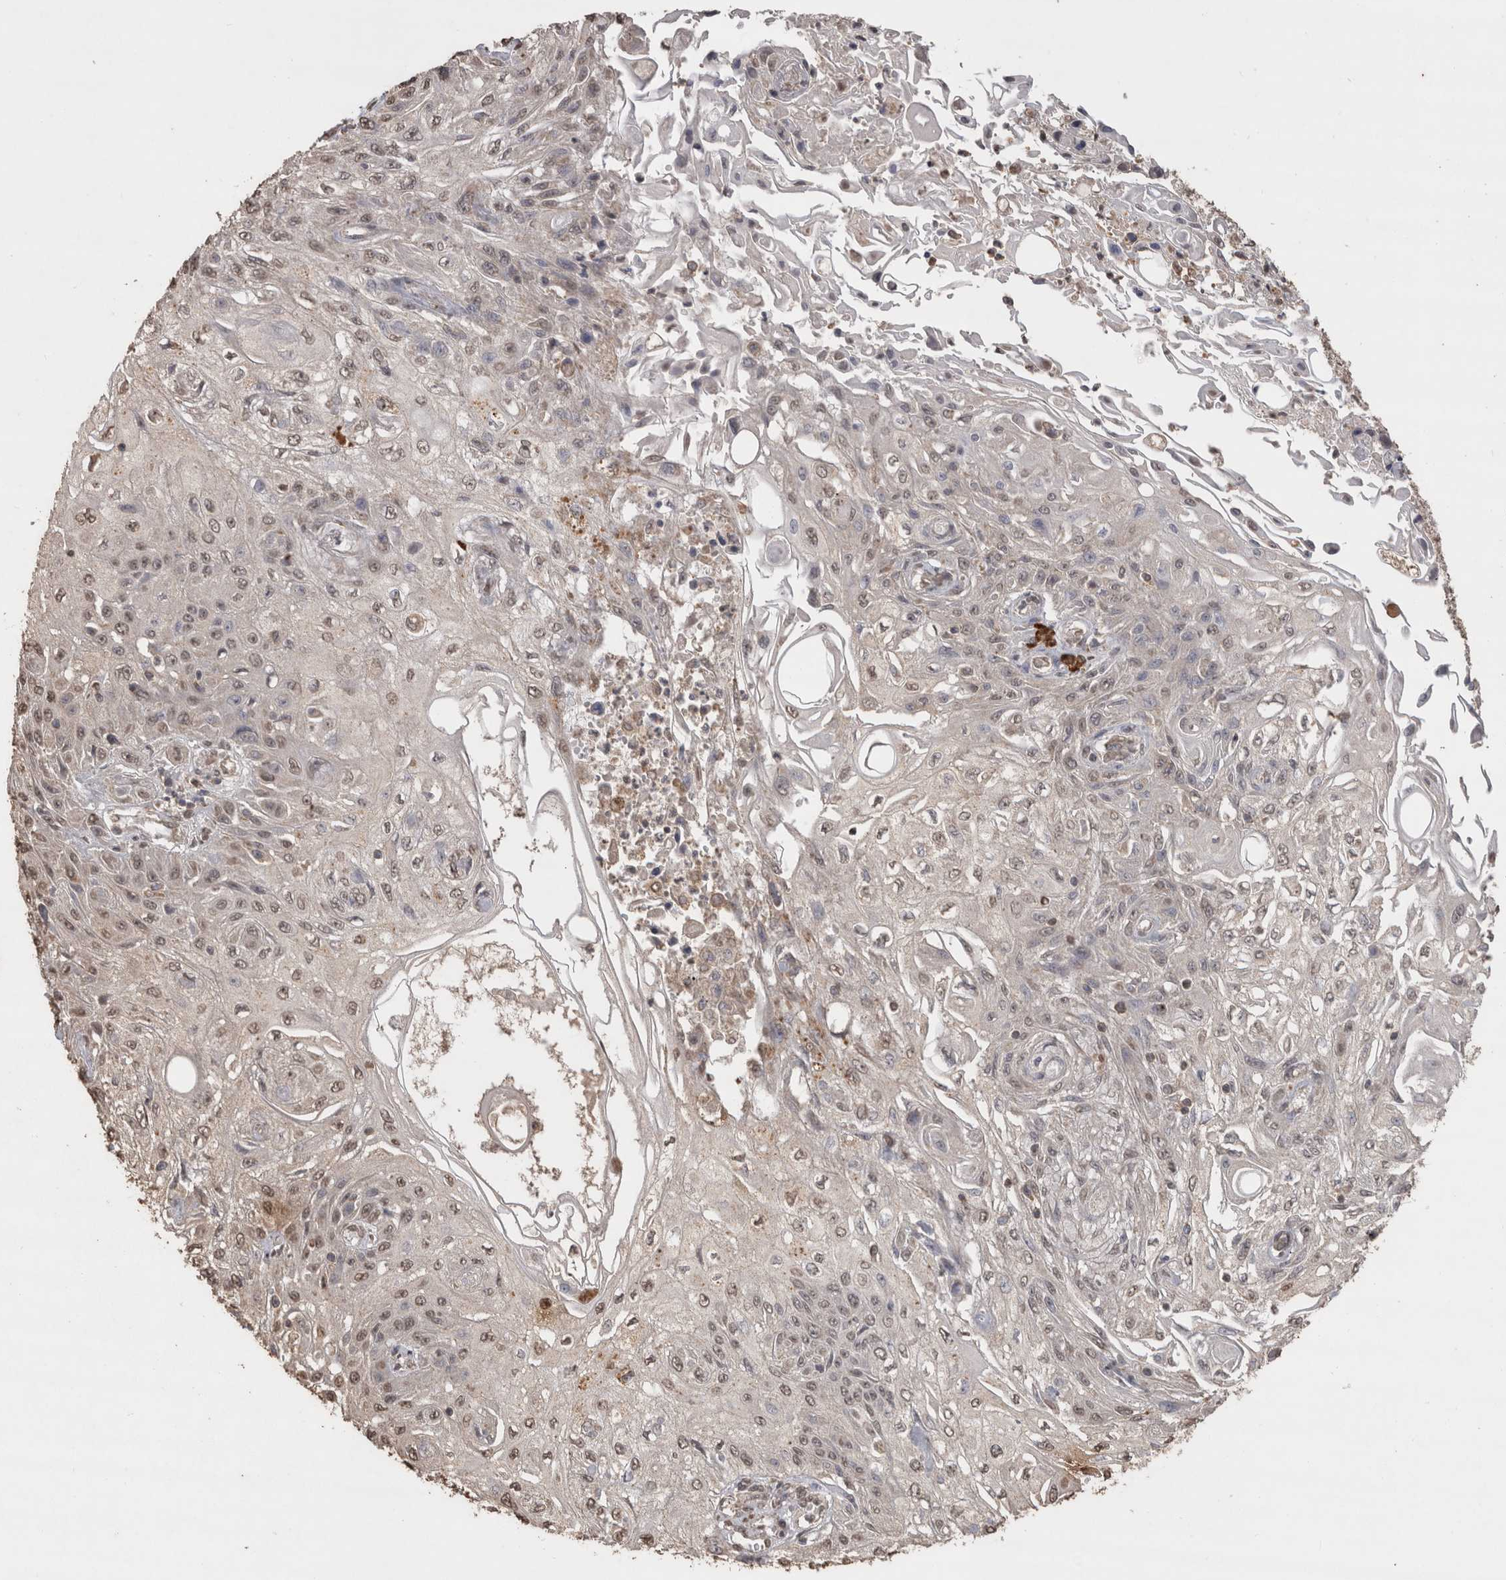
{"staining": {"intensity": "weak", "quantity": ">75%", "location": "nuclear"}, "tissue": "skin cancer", "cell_type": "Tumor cells", "image_type": "cancer", "snomed": [{"axis": "morphology", "description": "Squamous cell carcinoma, NOS"}, {"axis": "morphology", "description": "Squamous cell carcinoma, metastatic, NOS"}, {"axis": "topography", "description": "Skin"}, {"axis": "topography", "description": "Lymph node"}], "caption": "Immunohistochemical staining of skin cancer displays low levels of weak nuclear staining in about >75% of tumor cells. The protein of interest is stained brown, and the nuclei are stained in blue (DAB (3,3'-diaminobenzidine) IHC with brightfield microscopy, high magnification).", "gene": "CRELD2", "patient": {"sex": "male", "age": 75}}